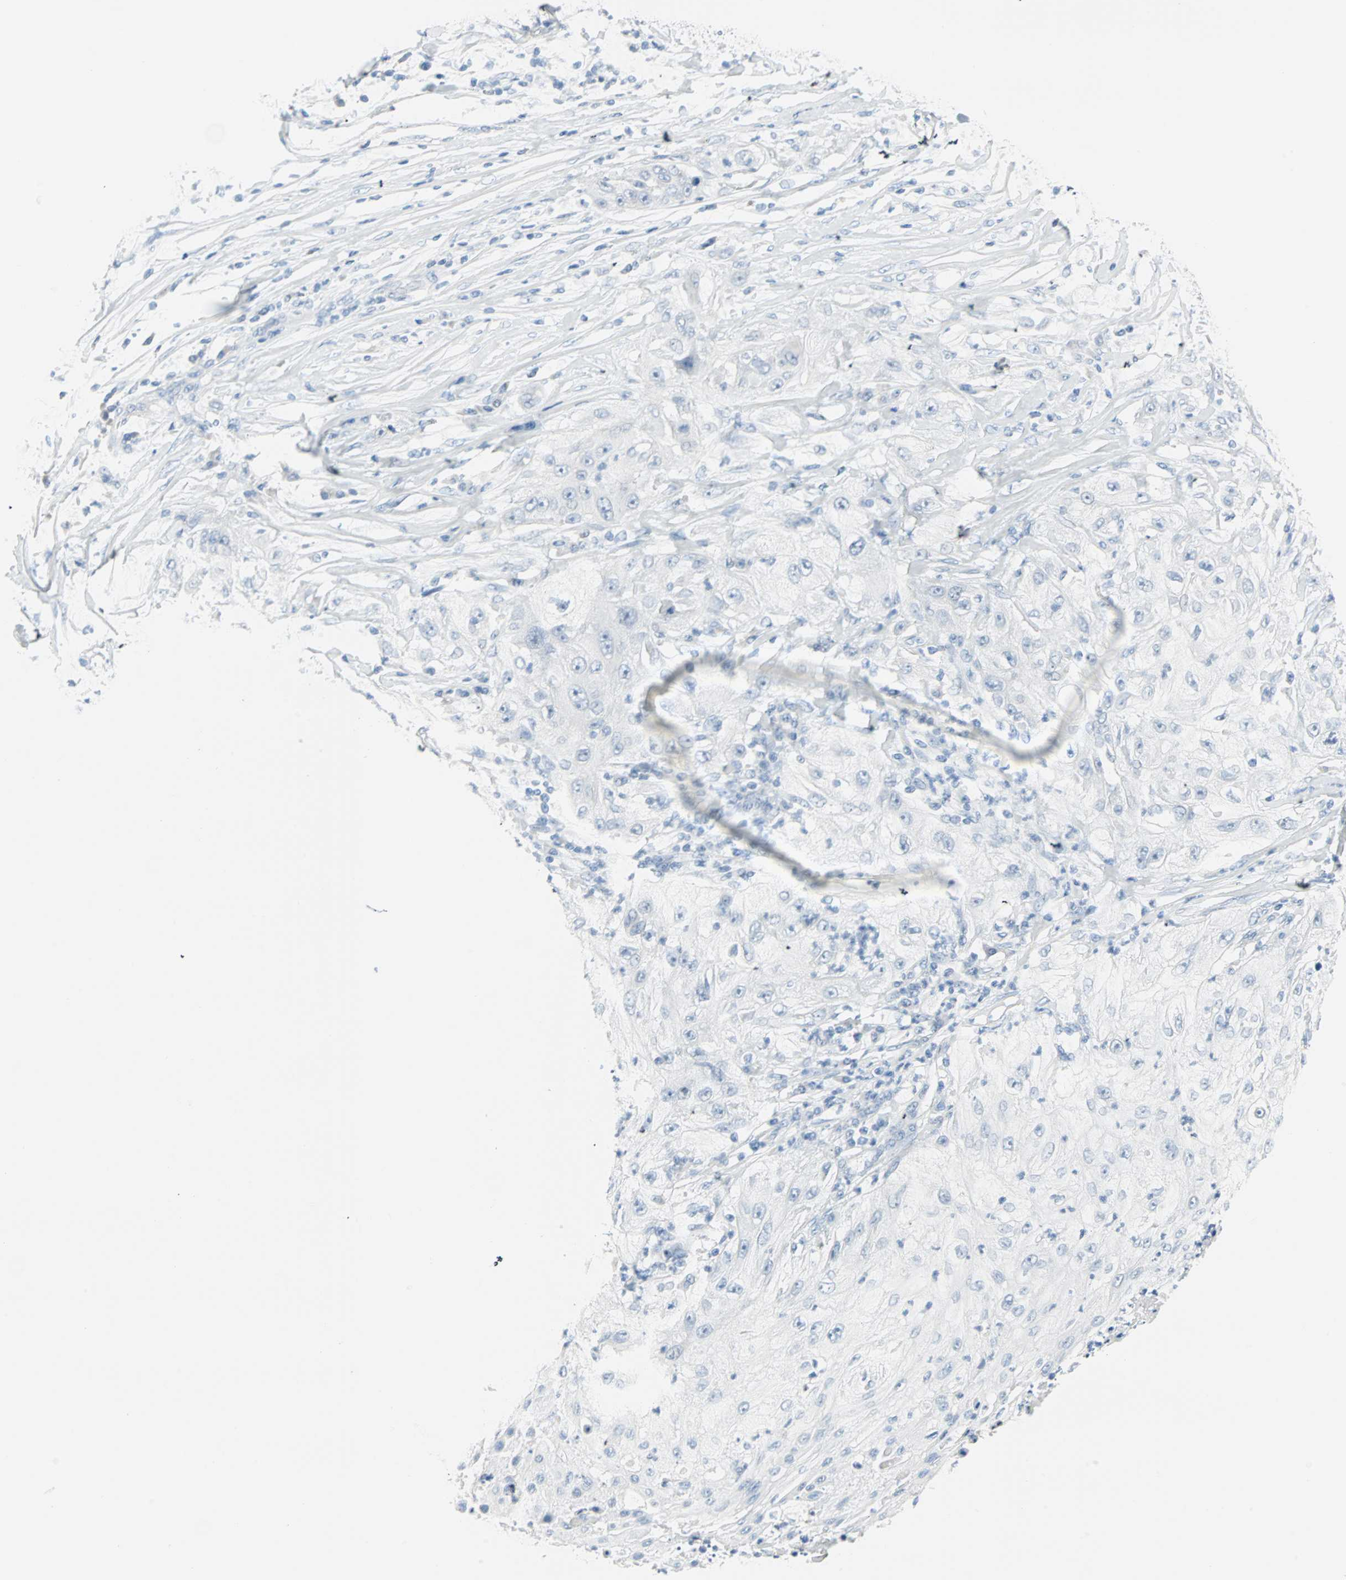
{"staining": {"intensity": "negative", "quantity": "none", "location": "none"}, "tissue": "lung cancer", "cell_type": "Tumor cells", "image_type": "cancer", "snomed": [{"axis": "morphology", "description": "Inflammation, NOS"}, {"axis": "morphology", "description": "Squamous cell carcinoma, NOS"}, {"axis": "topography", "description": "Lymph node"}, {"axis": "topography", "description": "Soft tissue"}, {"axis": "topography", "description": "Lung"}], "caption": "The immunohistochemistry micrograph has no significant staining in tumor cells of lung cancer tissue. (DAB (3,3'-diaminobenzidine) IHC with hematoxylin counter stain).", "gene": "STX1A", "patient": {"sex": "male", "age": 66}}